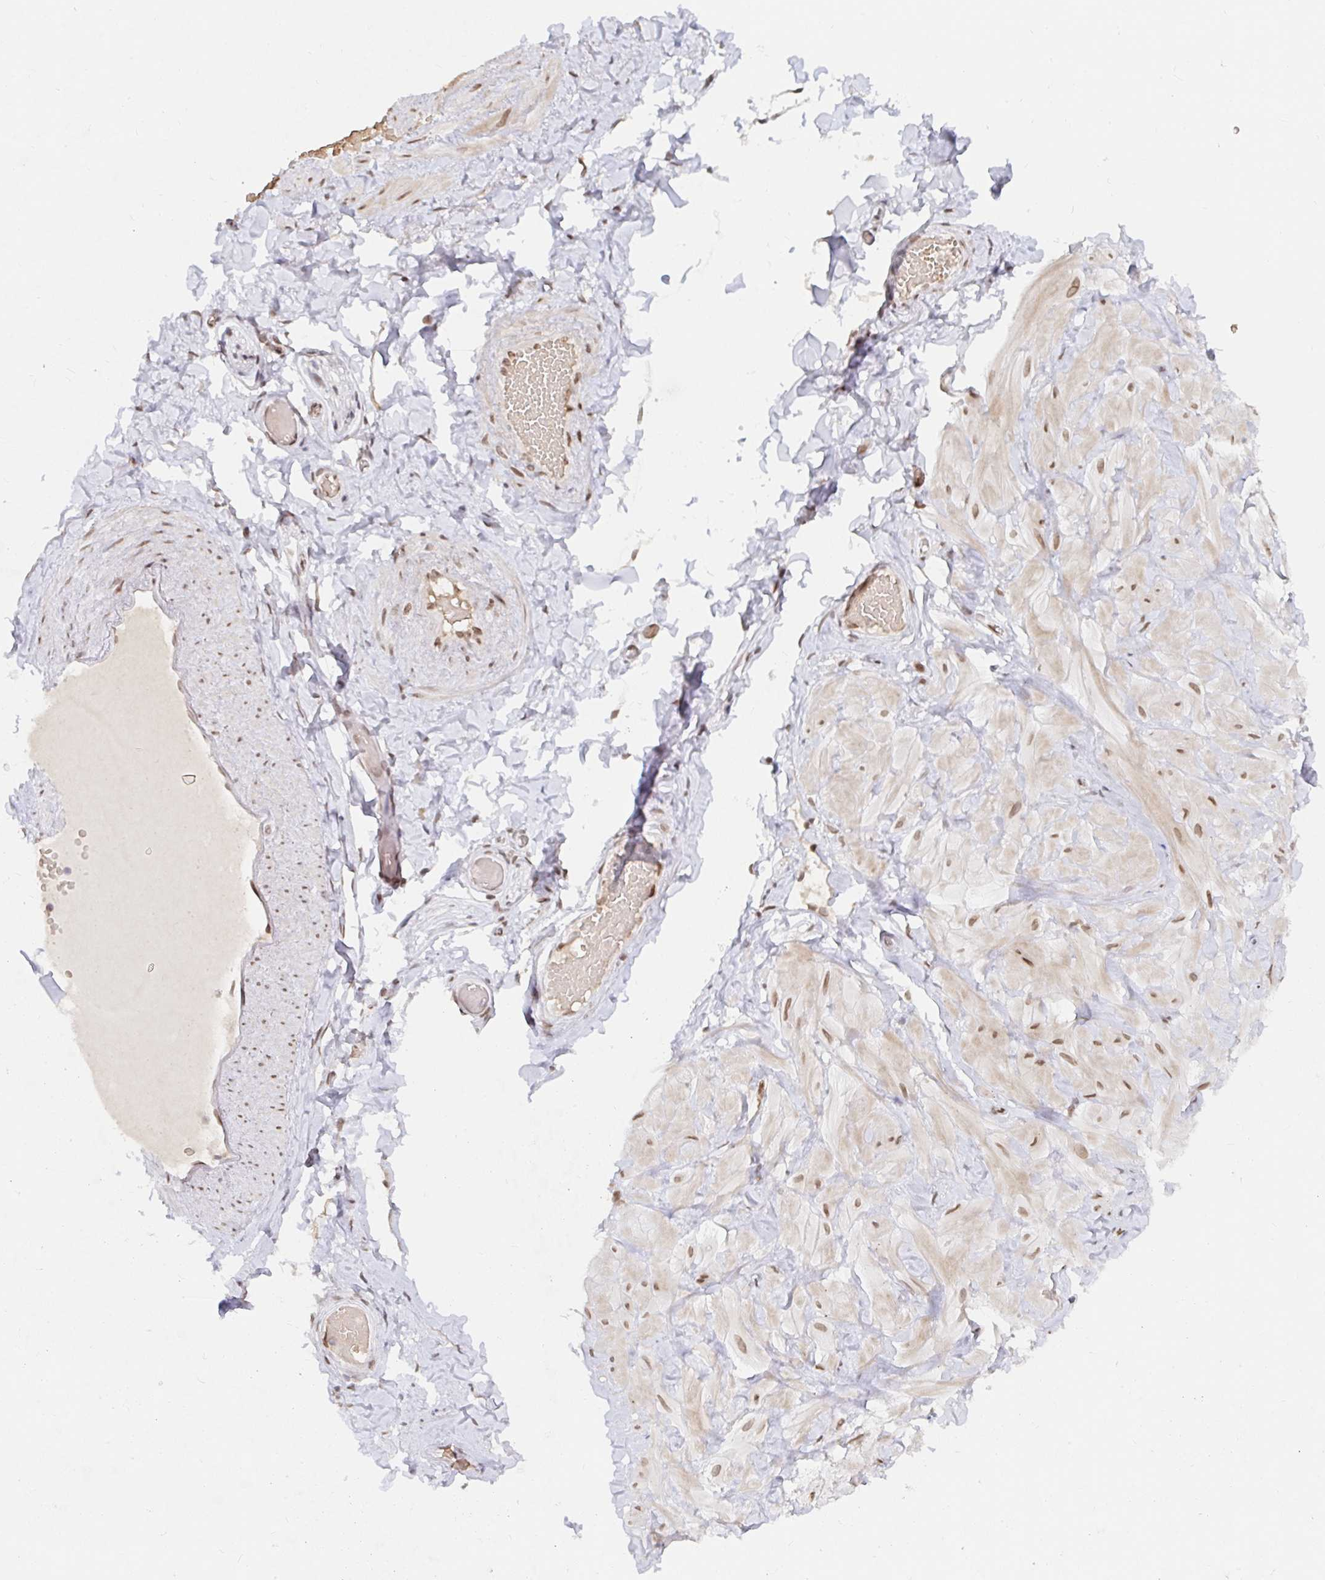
{"staining": {"intensity": "moderate", "quantity": "25%-75%", "location": "nuclear"}, "tissue": "soft tissue", "cell_type": "Fibroblasts", "image_type": "normal", "snomed": [{"axis": "morphology", "description": "Normal tissue, NOS"}, {"axis": "topography", "description": "Soft tissue"}, {"axis": "topography", "description": "Adipose tissue"}, {"axis": "topography", "description": "Vascular tissue"}, {"axis": "topography", "description": "Peripheral nerve tissue"}], "caption": "Protein staining demonstrates moderate nuclear positivity in about 25%-75% of fibroblasts in benign soft tissue.", "gene": "CHD2", "patient": {"sex": "male", "age": 29}}